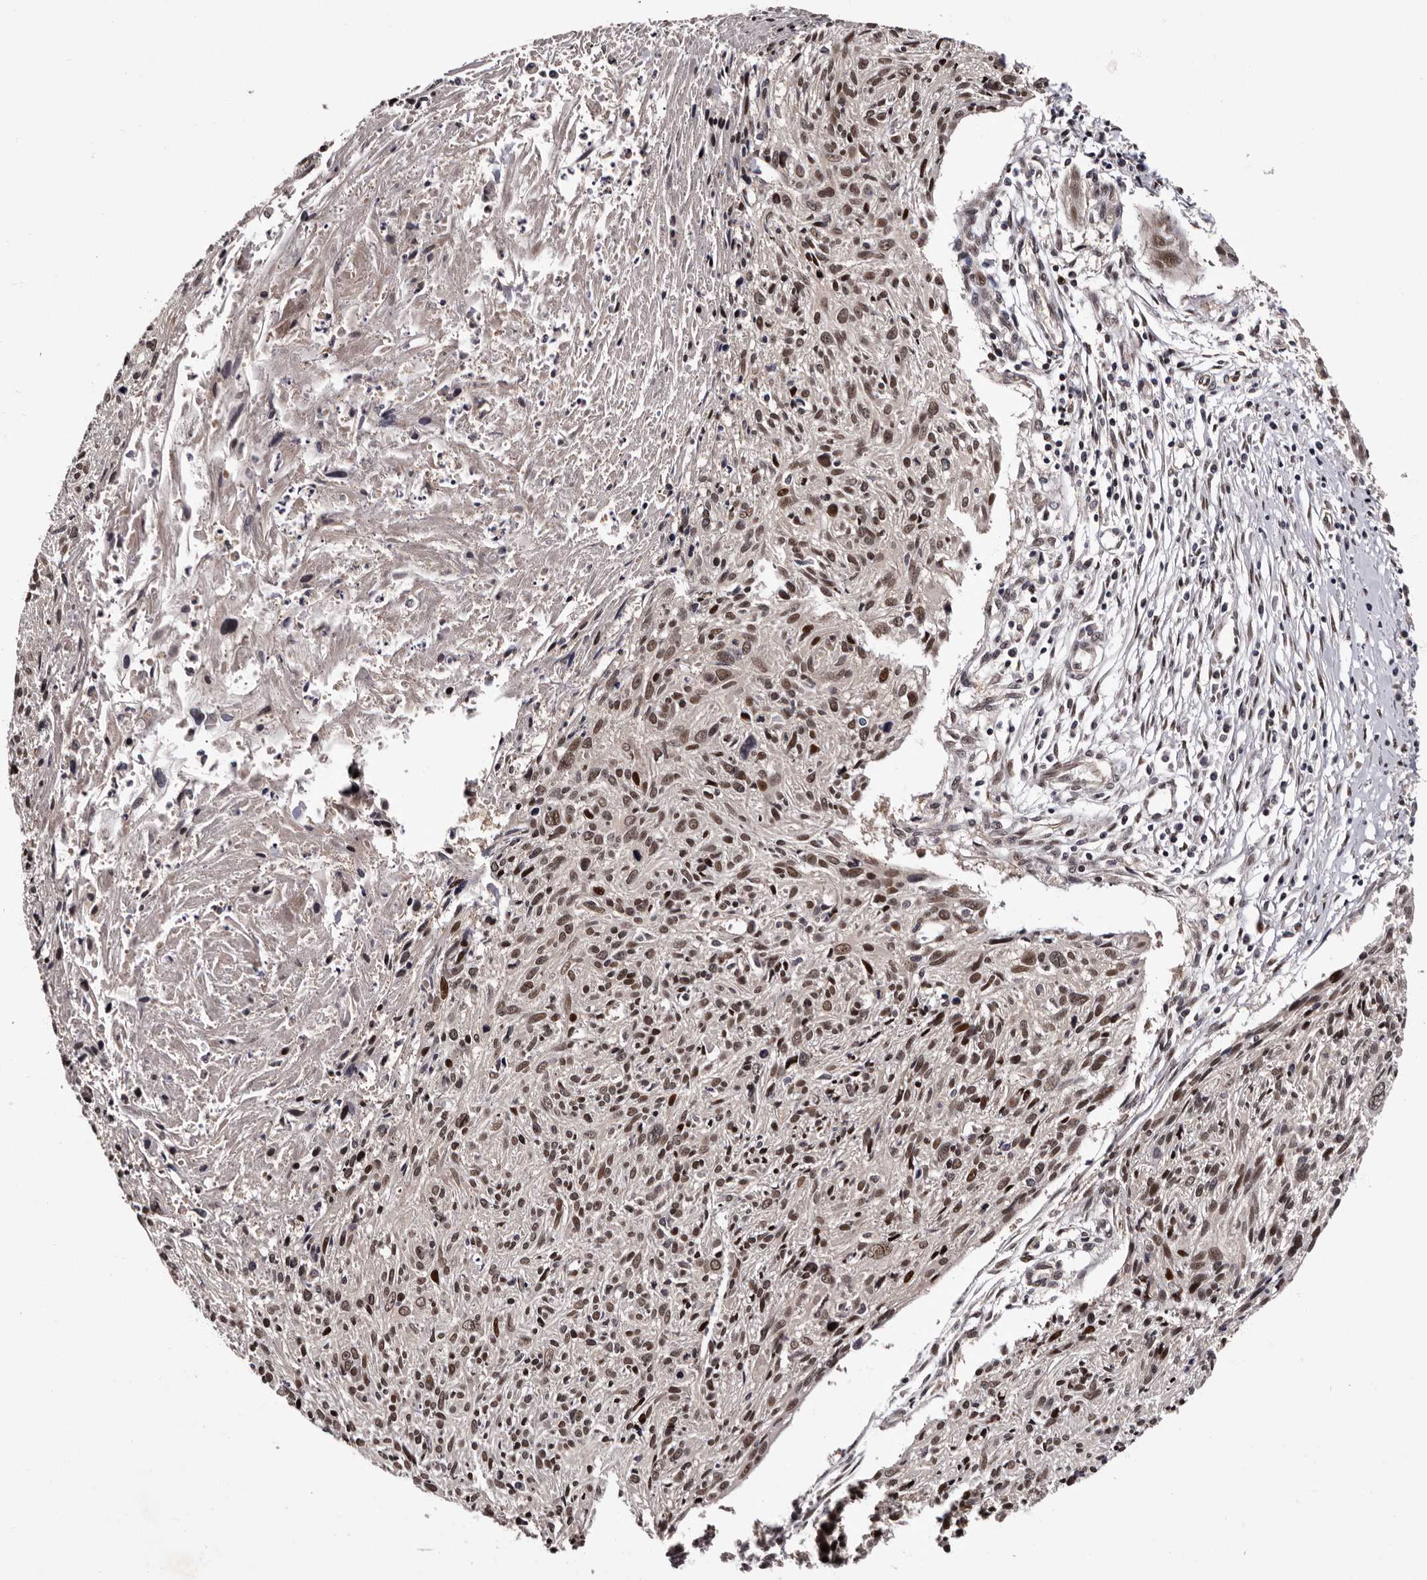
{"staining": {"intensity": "moderate", "quantity": ">75%", "location": "nuclear"}, "tissue": "cervical cancer", "cell_type": "Tumor cells", "image_type": "cancer", "snomed": [{"axis": "morphology", "description": "Squamous cell carcinoma, NOS"}, {"axis": "topography", "description": "Cervix"}], "caption": "A brown stain shows moderate nuclear staining of a protein in cervical cancer tumor cells.", "gene": "GLRX3", "patient": {"sex": "female", "age": 51}}